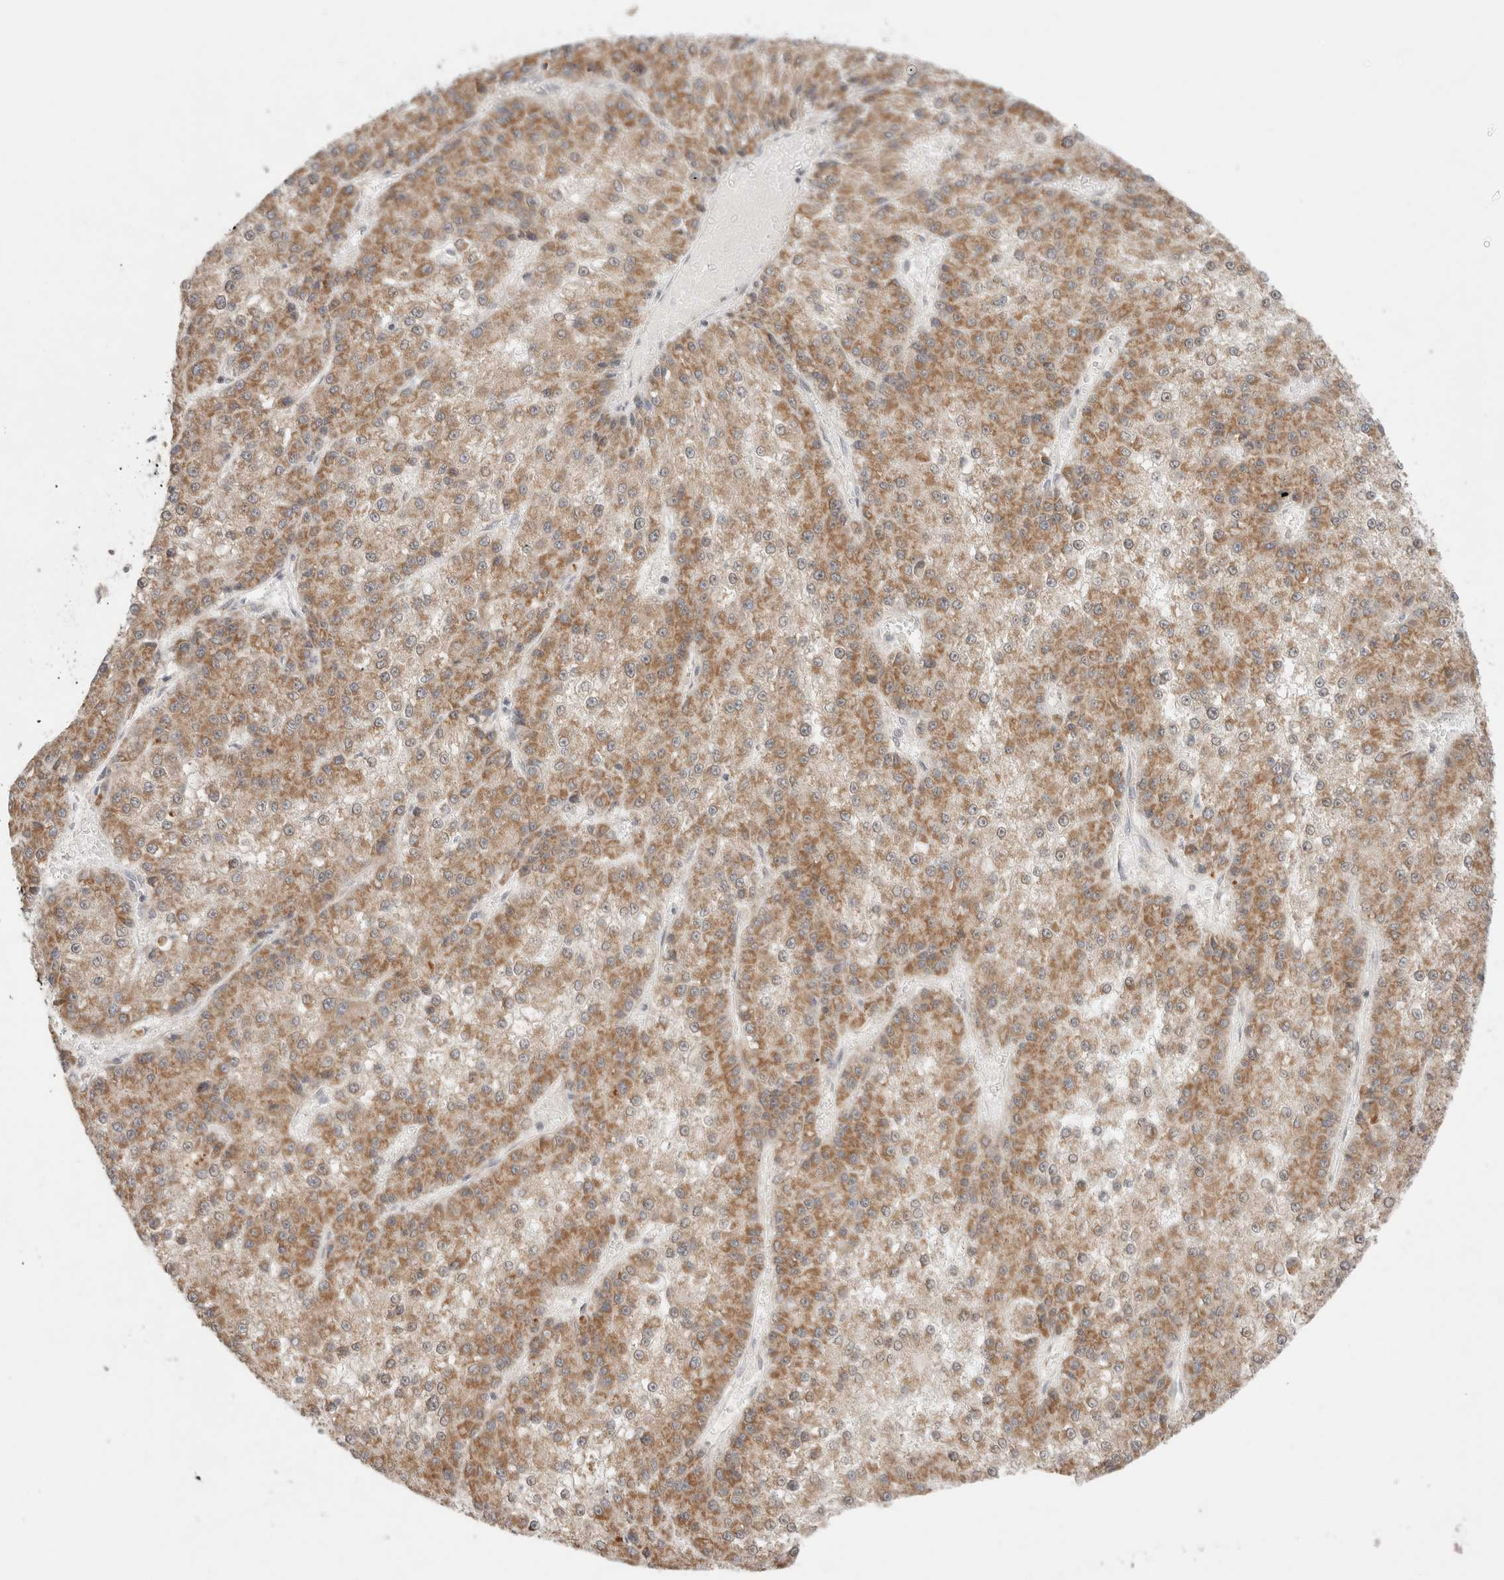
{"staining": {"intensity": "moderate", "quantity": ">75%", "location": "cytoplasmic/membranous"}, "tissue": "liver cancer", "cell_type": "Tumor cells", "image_type": "cancer", "snomed": [{"axis": "morphology", "description": "Carcinoma, Hepatocellular, NOS"}, {"axis": "topography", "description": "Liver"}], "caption": "A brown stain shows moderate cytoplasmic/membranous expression of a protein in hepatocellular carcinoma (liver) tumor cells.", "gene": "ERI3", "patient": {"sex": "female", "age": 73}}